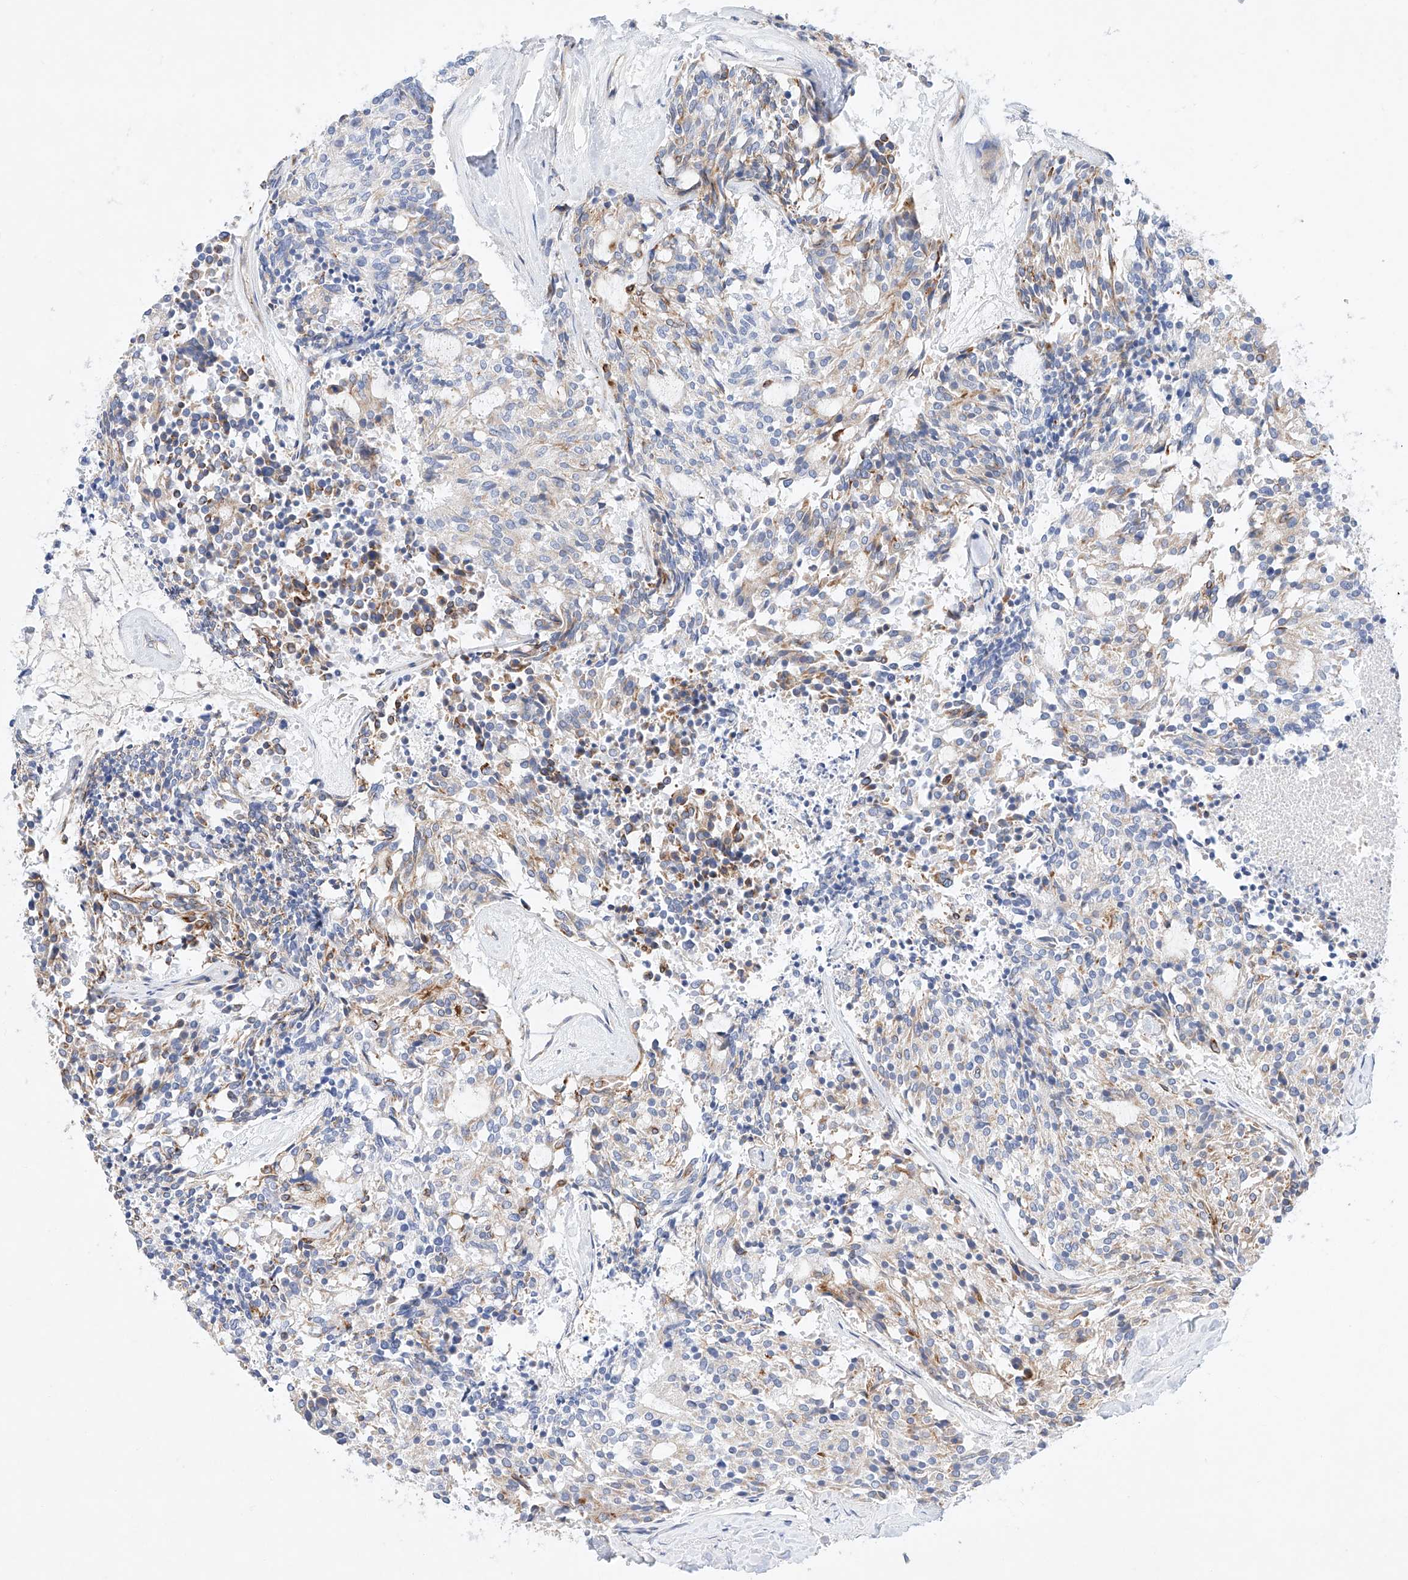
{"staining": {"intensity": "moderate", "quantity": "<25%", "location": "cytoplasmic/membranous"}, "tissue": "carcinoid", "cell_type": "Tumor cells", "image_type": "cancer", "snomed": [{"axis": "morphology", "description": "Carcinoid, malignant, NOS"}, {"axis": "topography", "description": "Pancreas"}], "caption": "Carcinoid (malignant) stained for a protein exhibits moderate cytoplasmic/membranous positivity in tumor cells.", "gene": "SBSPON", "patient": {"sex": "female", "age": 54}}